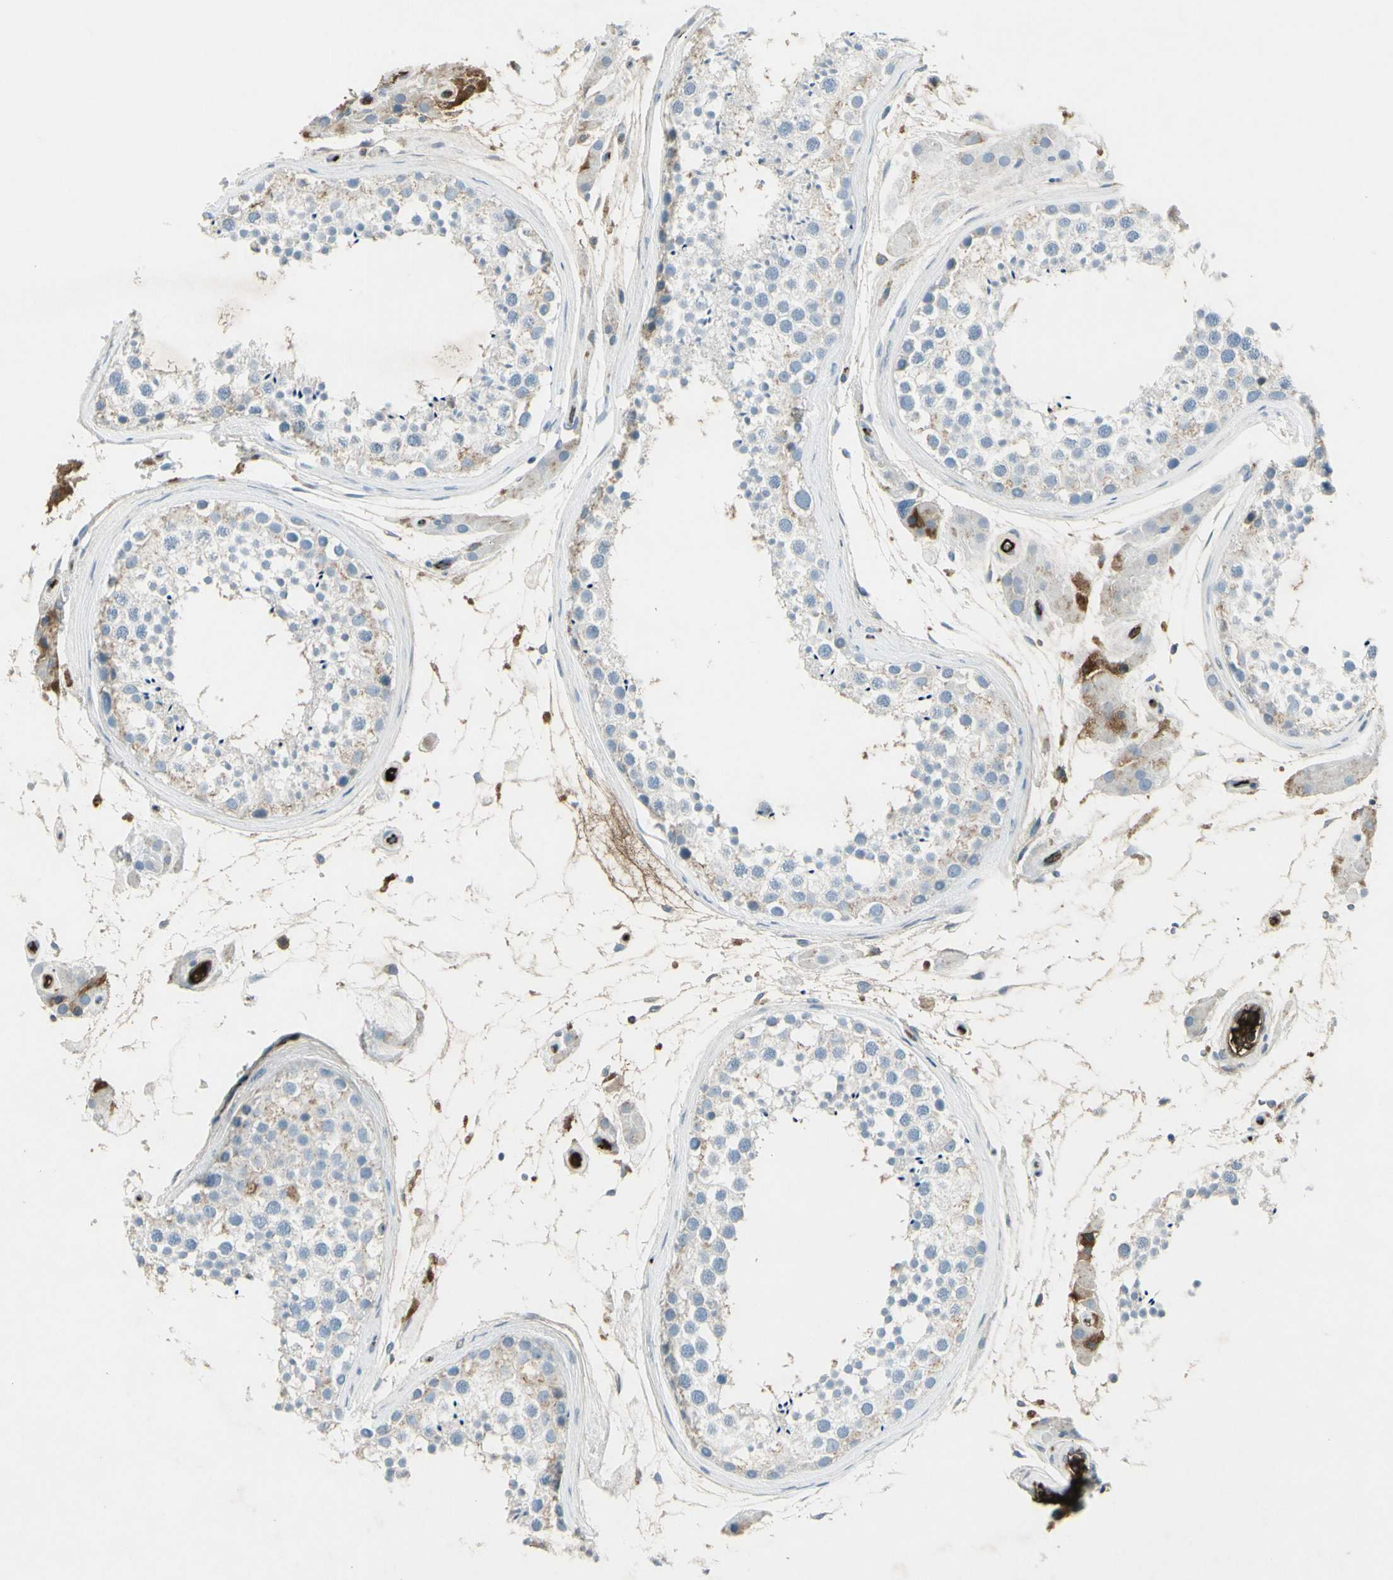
{"staining": {"intensity": "moderate", "quantity": "<25%", "location": "cytoplasmic/membranous"}, "tissue": "testis", "cell_type": "Cells in seminiferous ducts", "image_type": "normal", "snomed": [{"axis": "morphology", "description": "Normal tissue, NOS"}, {"axis": "topography", "description": "Testis"}], "caption": "Cells in seminiferous ducts show low levels of moderate cytoplasmic/membranous staining in about <25% of cells in benign testis.", "gene": "IGHM", "patient": {"sex": "male", "age": 46}}